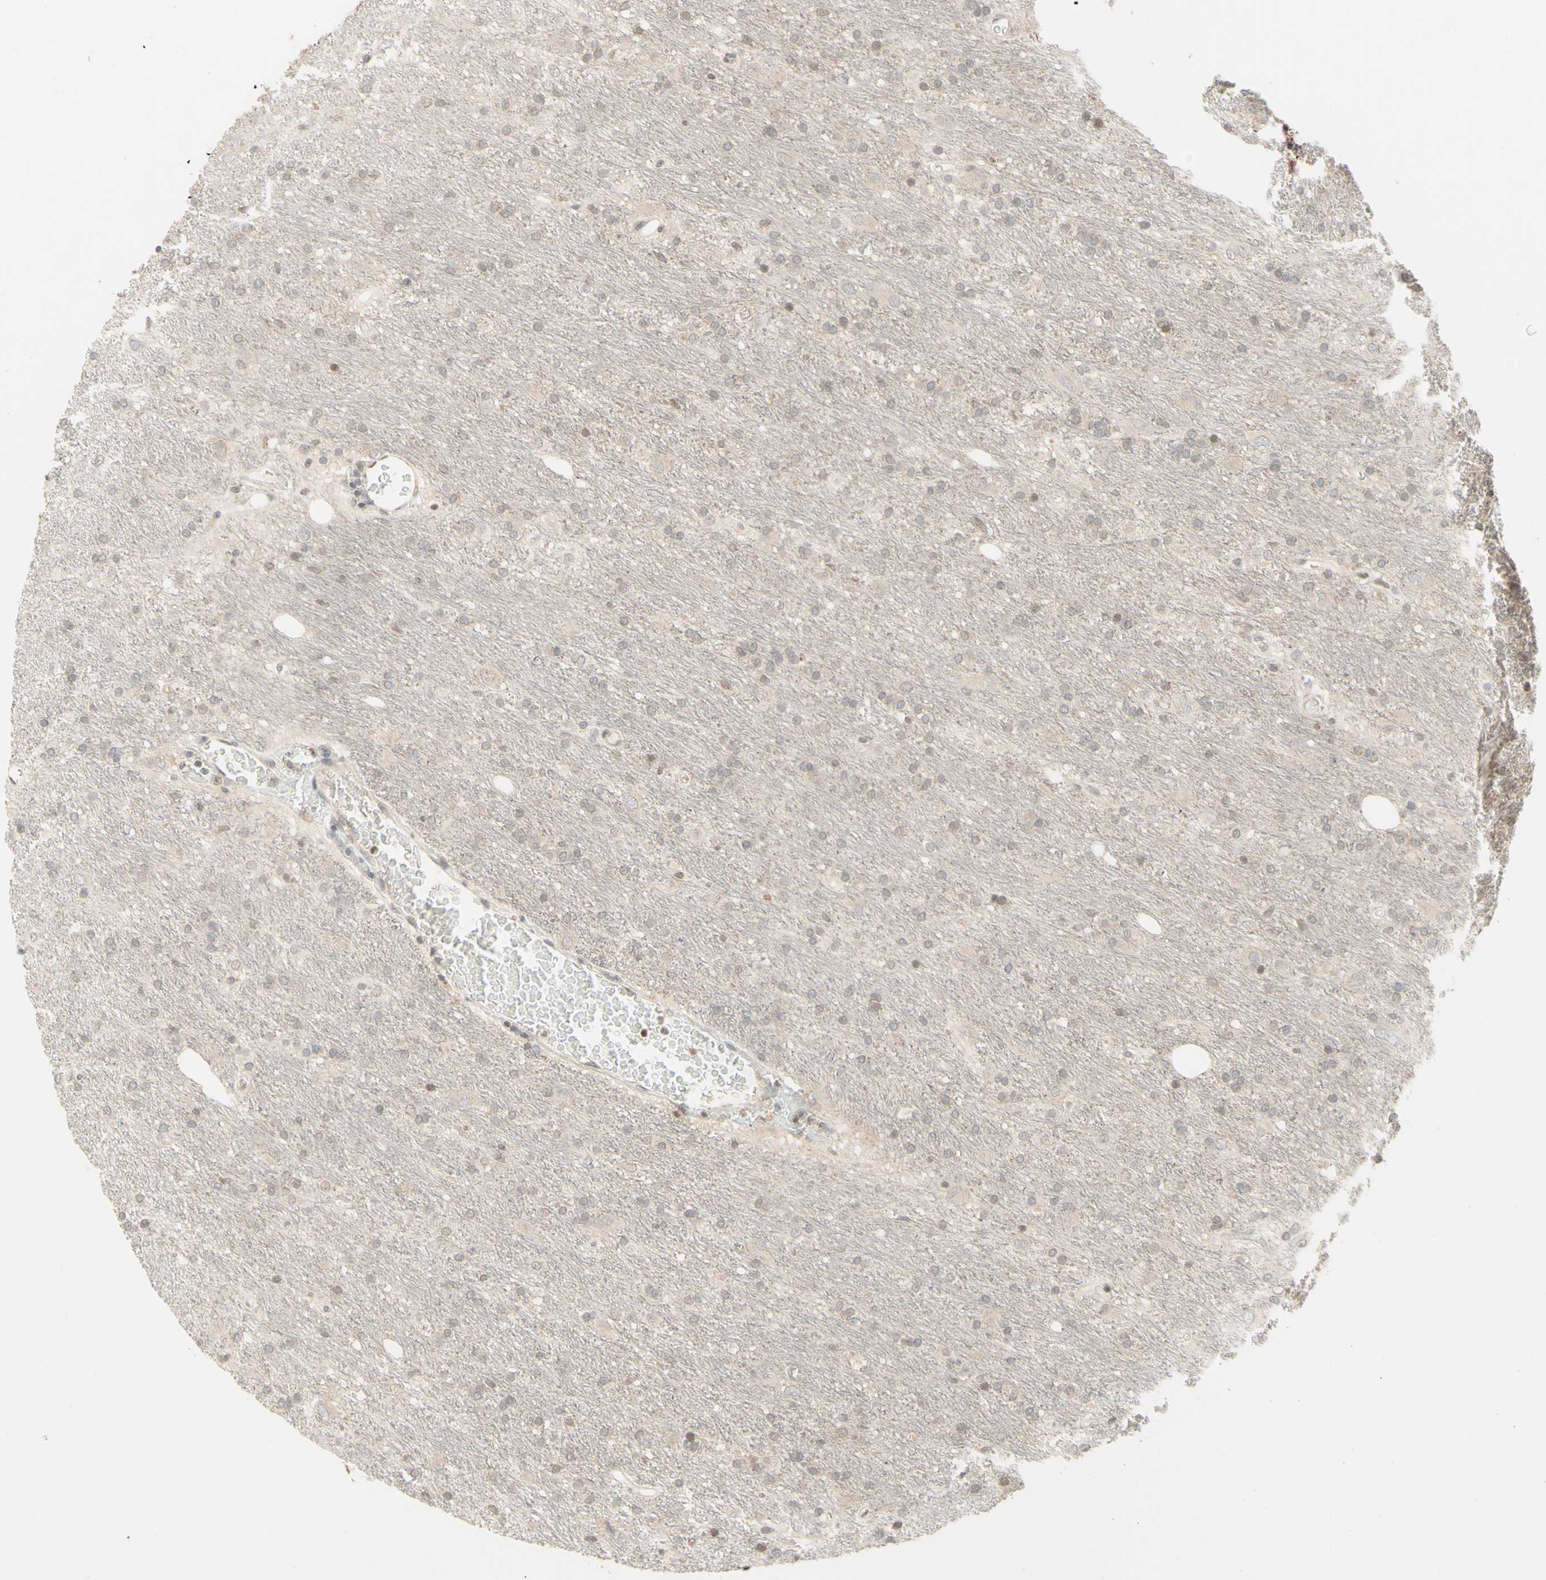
{"staining": {"intensity": "weak", "quantity": "<25%", "location": "cytoplasmic/membranous"}, "tissue": "glioma", "cell_type": "Tumor cells", "image_type": "cancer", "snomed": [{"axis": "morphology", "description": "Glioma, malignant, Low grade"}, {"axis": "topography", "description": "Brain"}], "caption": "High power microscopy micrograph of an IHC histopathology image of low-grade glioma (malignant), revealing no significant staining in tumor cells.", "gene": "ZW10", "patient": {"sex": "male", "age": 77}}